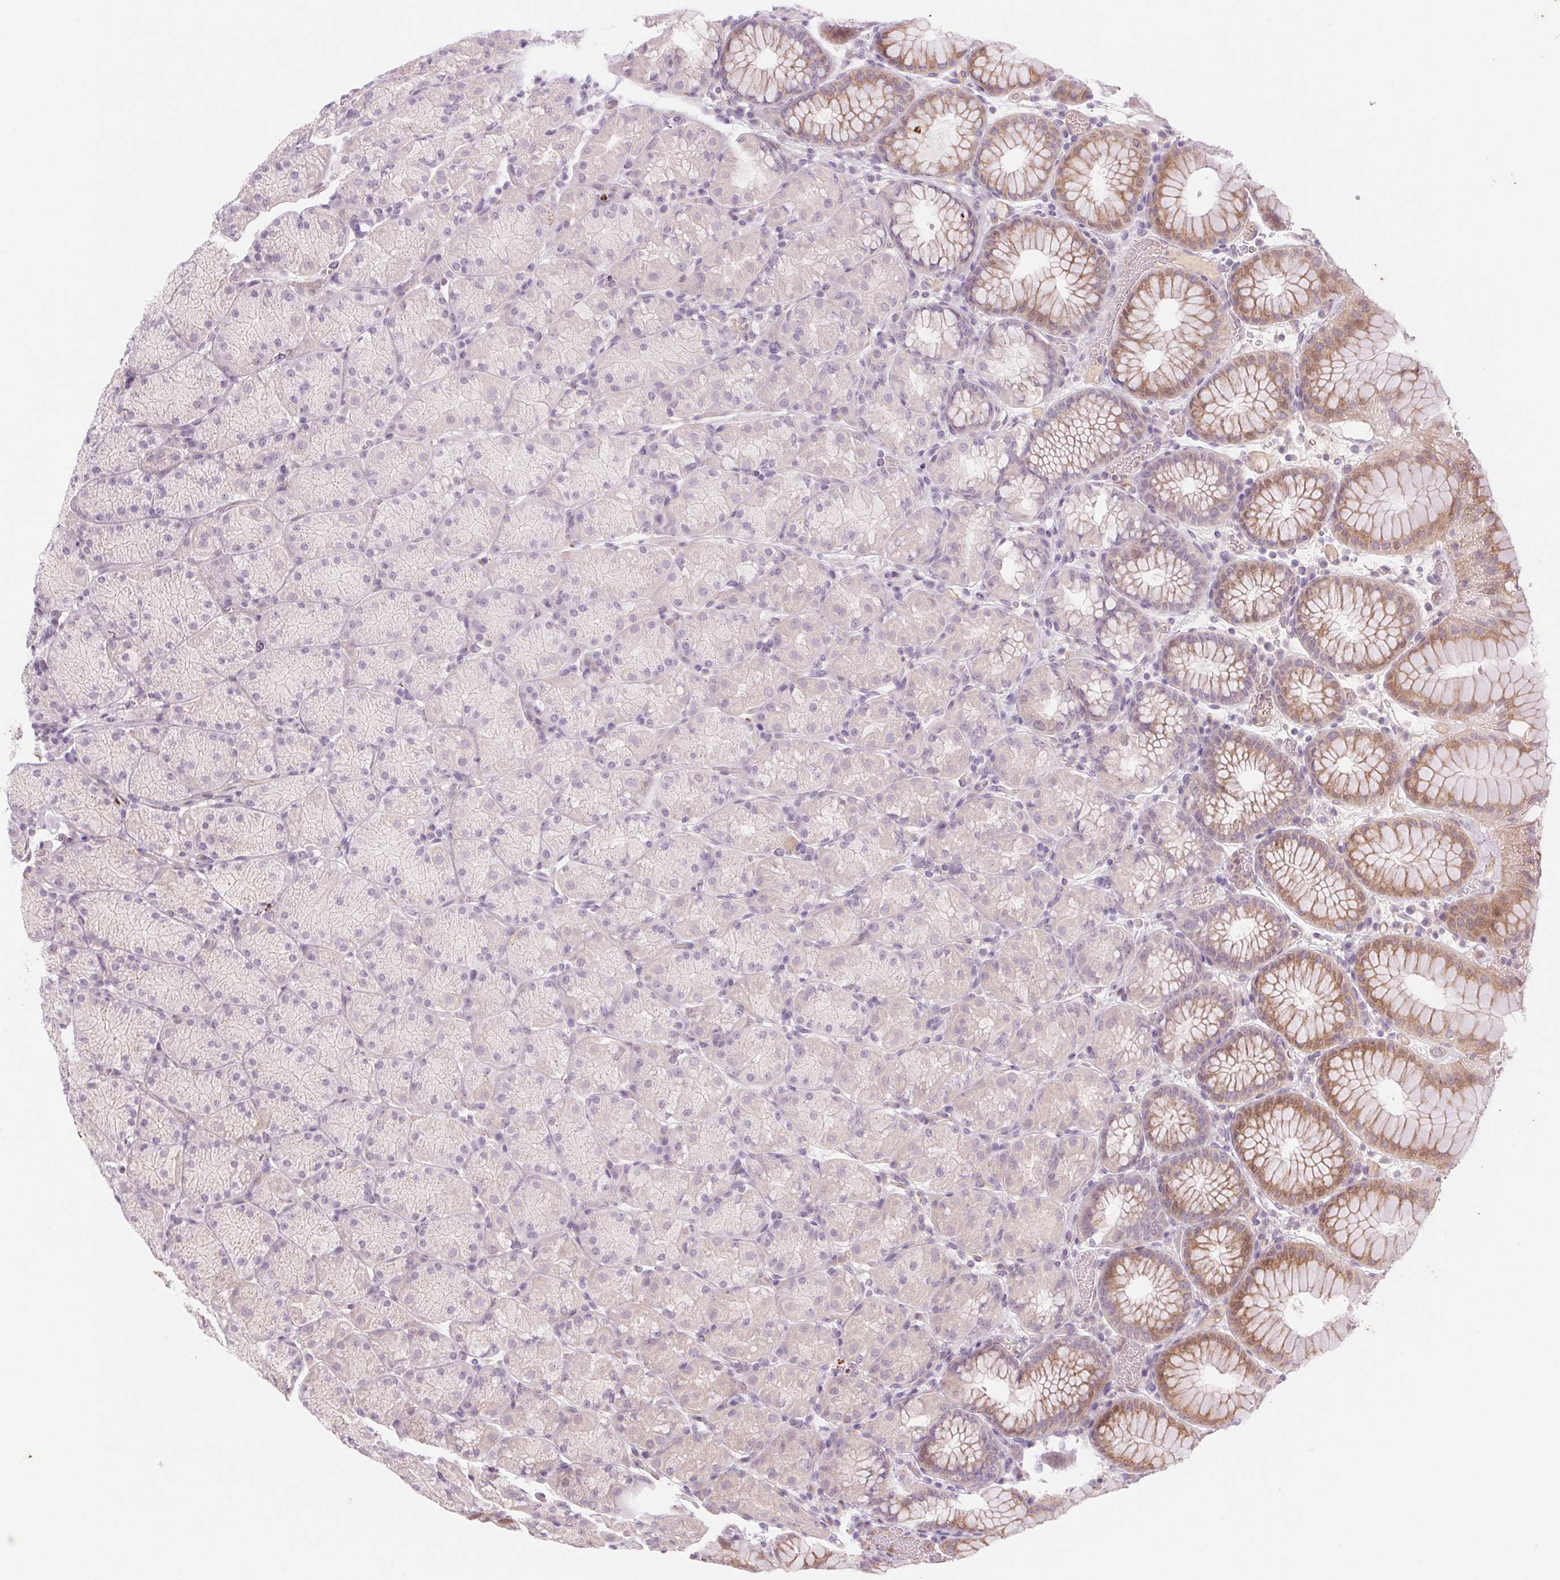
{"staining": {"intensity": "moderate", "quantity": "25%-75%", "location": "cytoplasmic/membranous"}, "tissue": "stomach", "cell_type": "Glandular cells", "image_type": "normal", "snomed": [{"axis": "morphology", "description": "Normal tissue, NOS"}, {"axis": "topography", "description": "Stomach, upper"}, {"axis": "topography", "description": "Stomach"}], "caption": "The photomicrograph exhibits staining of unremarkable stomach, revealing moderate cytoplasmic/membranous protein staining (brown color) within glandular cells.", "gene": "KRT1", "patient": {"sex": "male", "age": 76}}